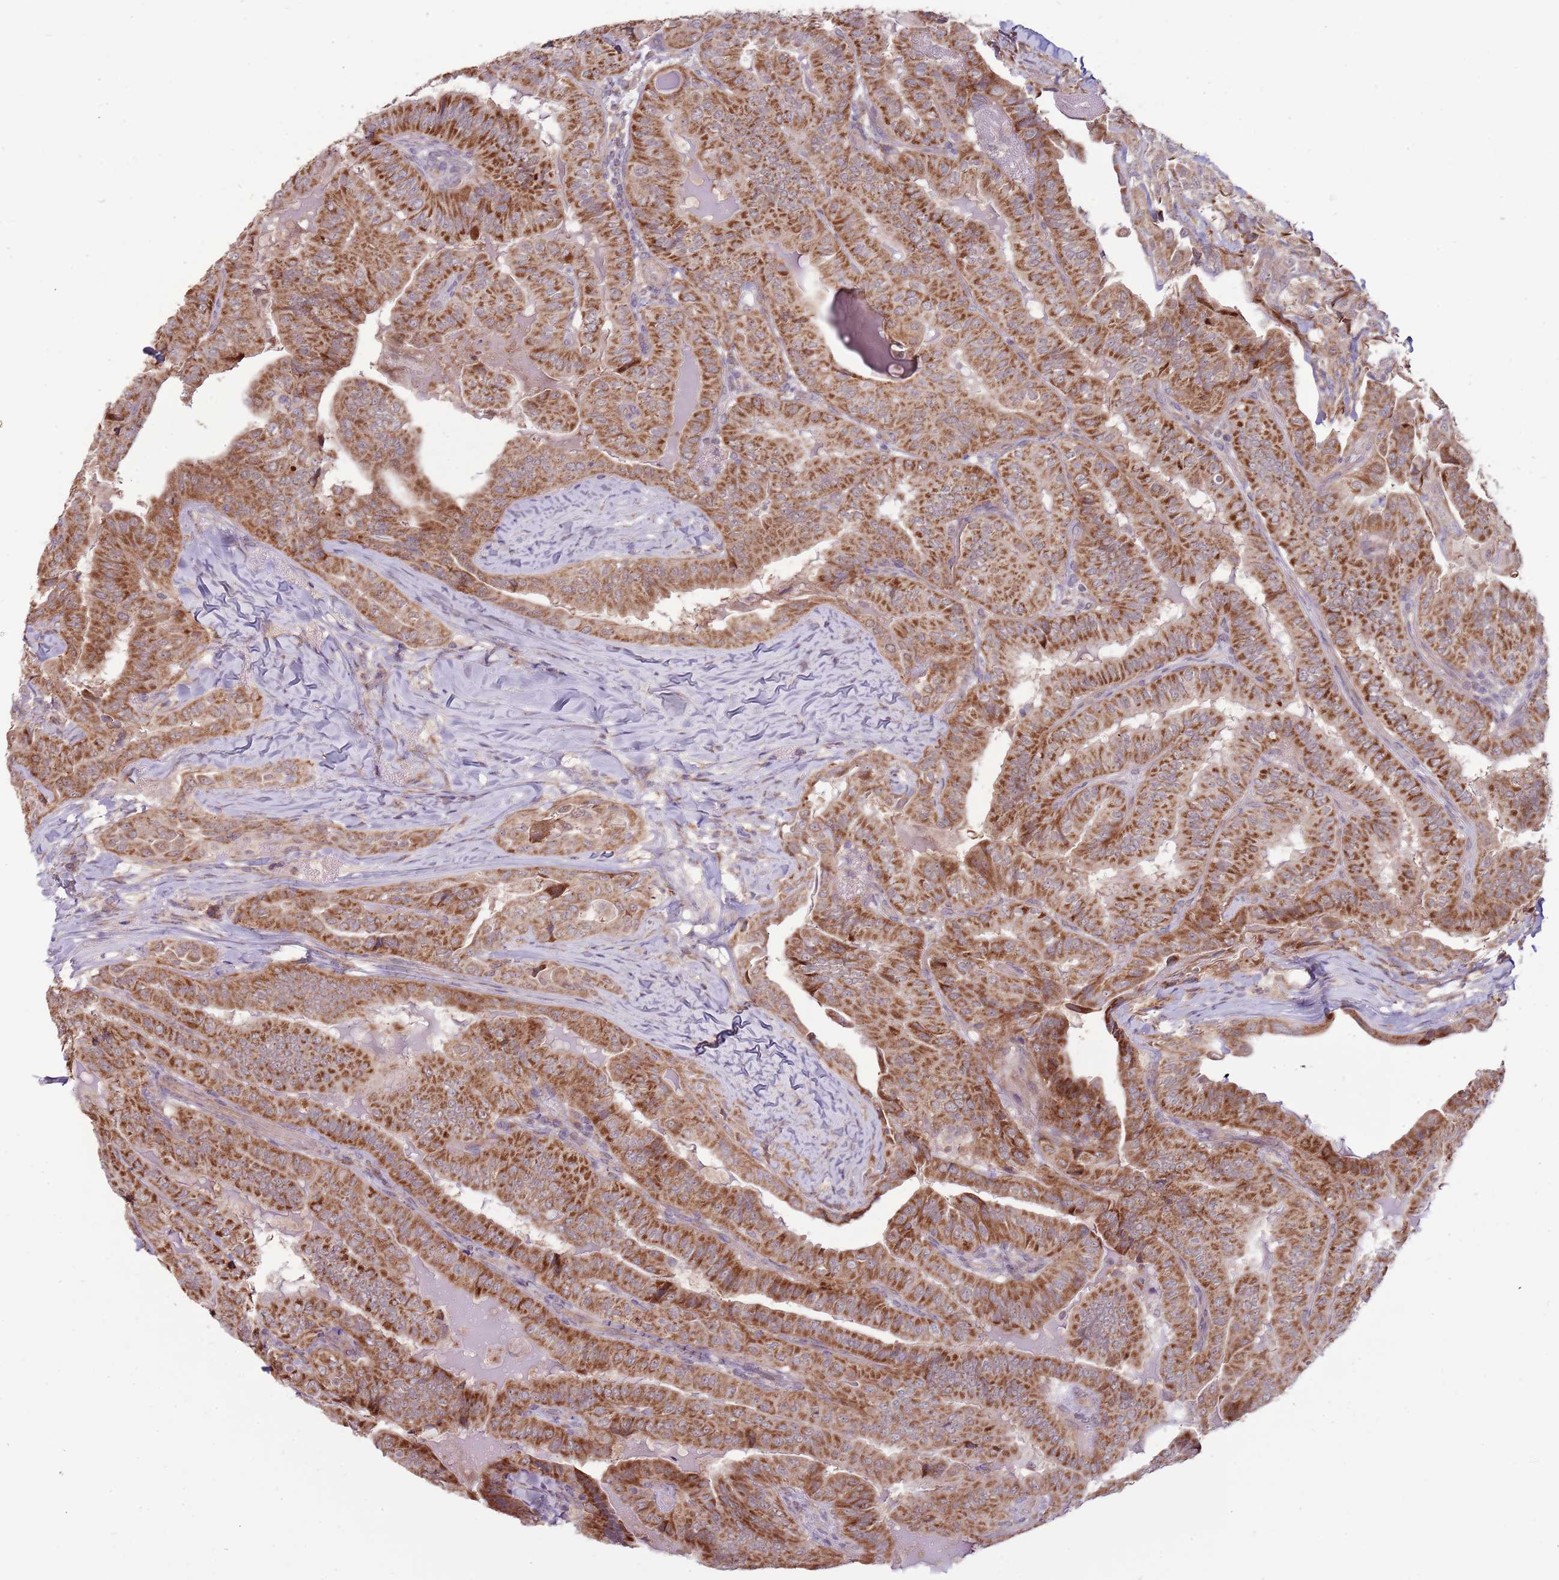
{"staining": {"intensity": "strong", "quantity": ">75%", "location": "cytoplasmic/membranous"}, "tissue": "thyroid cancer", "cell_type": "Tumor cells", "image_type": "cancer", "snomed": [{"axis": "morphology", "description": "Papillary adenocarcinoma, NOS"}, {"axis": "topography", "description": "Thyroid gland"}], "caption": "Strong cytoplasmic/membranous staining for a protein is identified in approximately >75% of tumor cells of papillary adenocarcinoma (thyroid) using IHC.", "gene": "RNF181", "patient": {"sex": "female", "age": 68}}